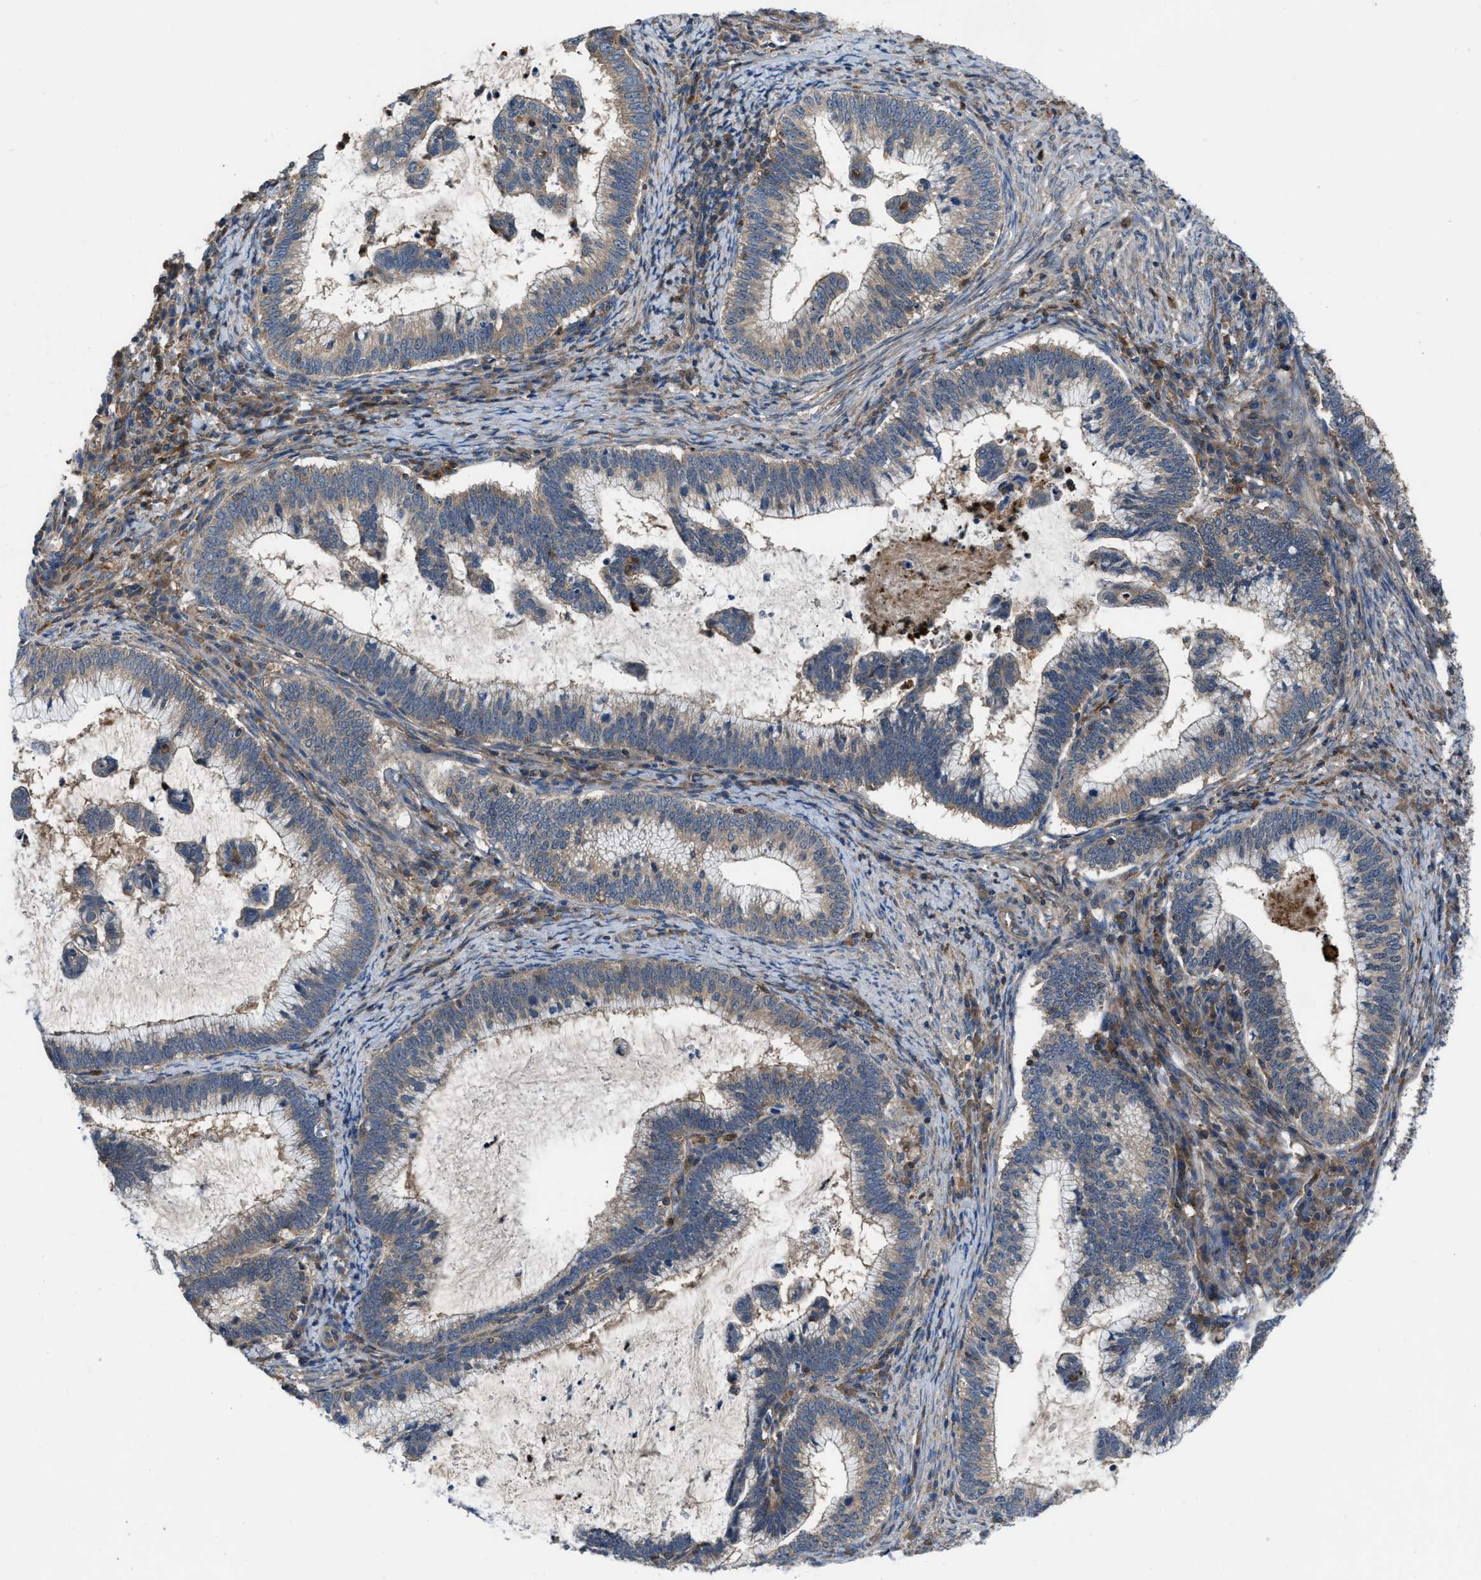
{"staining": {"intensity": "weak", "quantity": ">75%", "location": "cytoplasmic/membranous"}, "tissue": "cervical cancer", "cell_type": "Tumor cells", "image_type": "cancer", "snomed": [{"axis": "morphology", "description": "Adenocarcinoma, NOS"}, {"axis": "topography", "description": "Cervix"}], "caption": "Immunohistochemical staining of cervical adenocarcinoma displays low levels of weak cytoplasmic/membranous positivity in approximately >75% of tumor cells.", "gene": "USP25", "patient": {"sex": "female", "age": 36}}